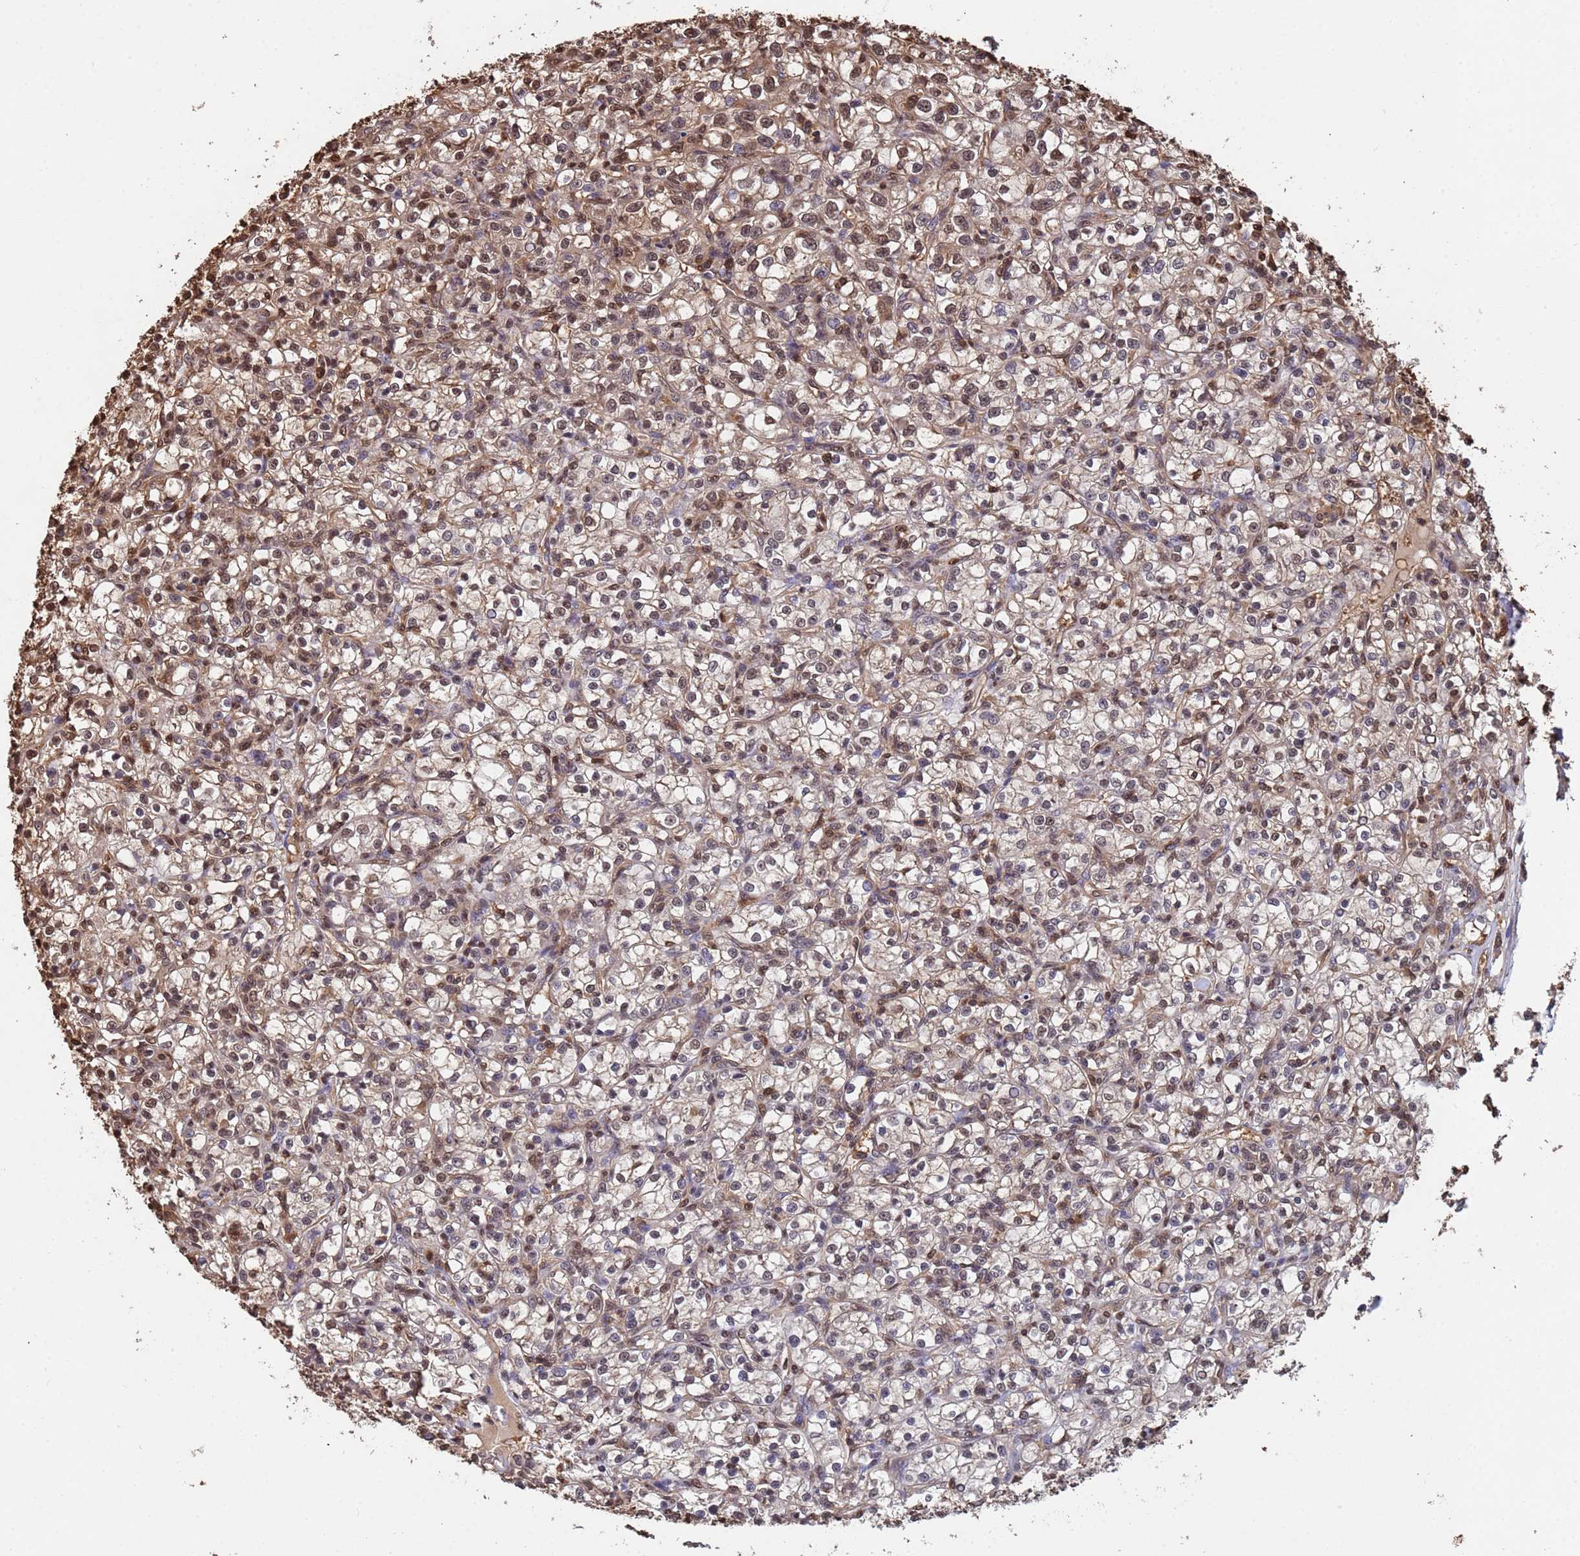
{"staining": {"intensity": "moderate", "quantity": "<25%", "location": "nuclear"}, "tissue": "renal cancer", "cell_type": "Tumor cells", "image_type": "cancer", "snomed": [{"axis": "morphology", "description": "Adenocarcinoma, NOS"}, {"axis": "topography", "description": "Kidney"}], "caption": "This is an image of immunohistochemistry (IHC) staining of renal cancer, which shows moderate expression in the nuclear of tumor cells.", "gene": "SUMO4", "patient": {"sex": "female", "age": 59}}